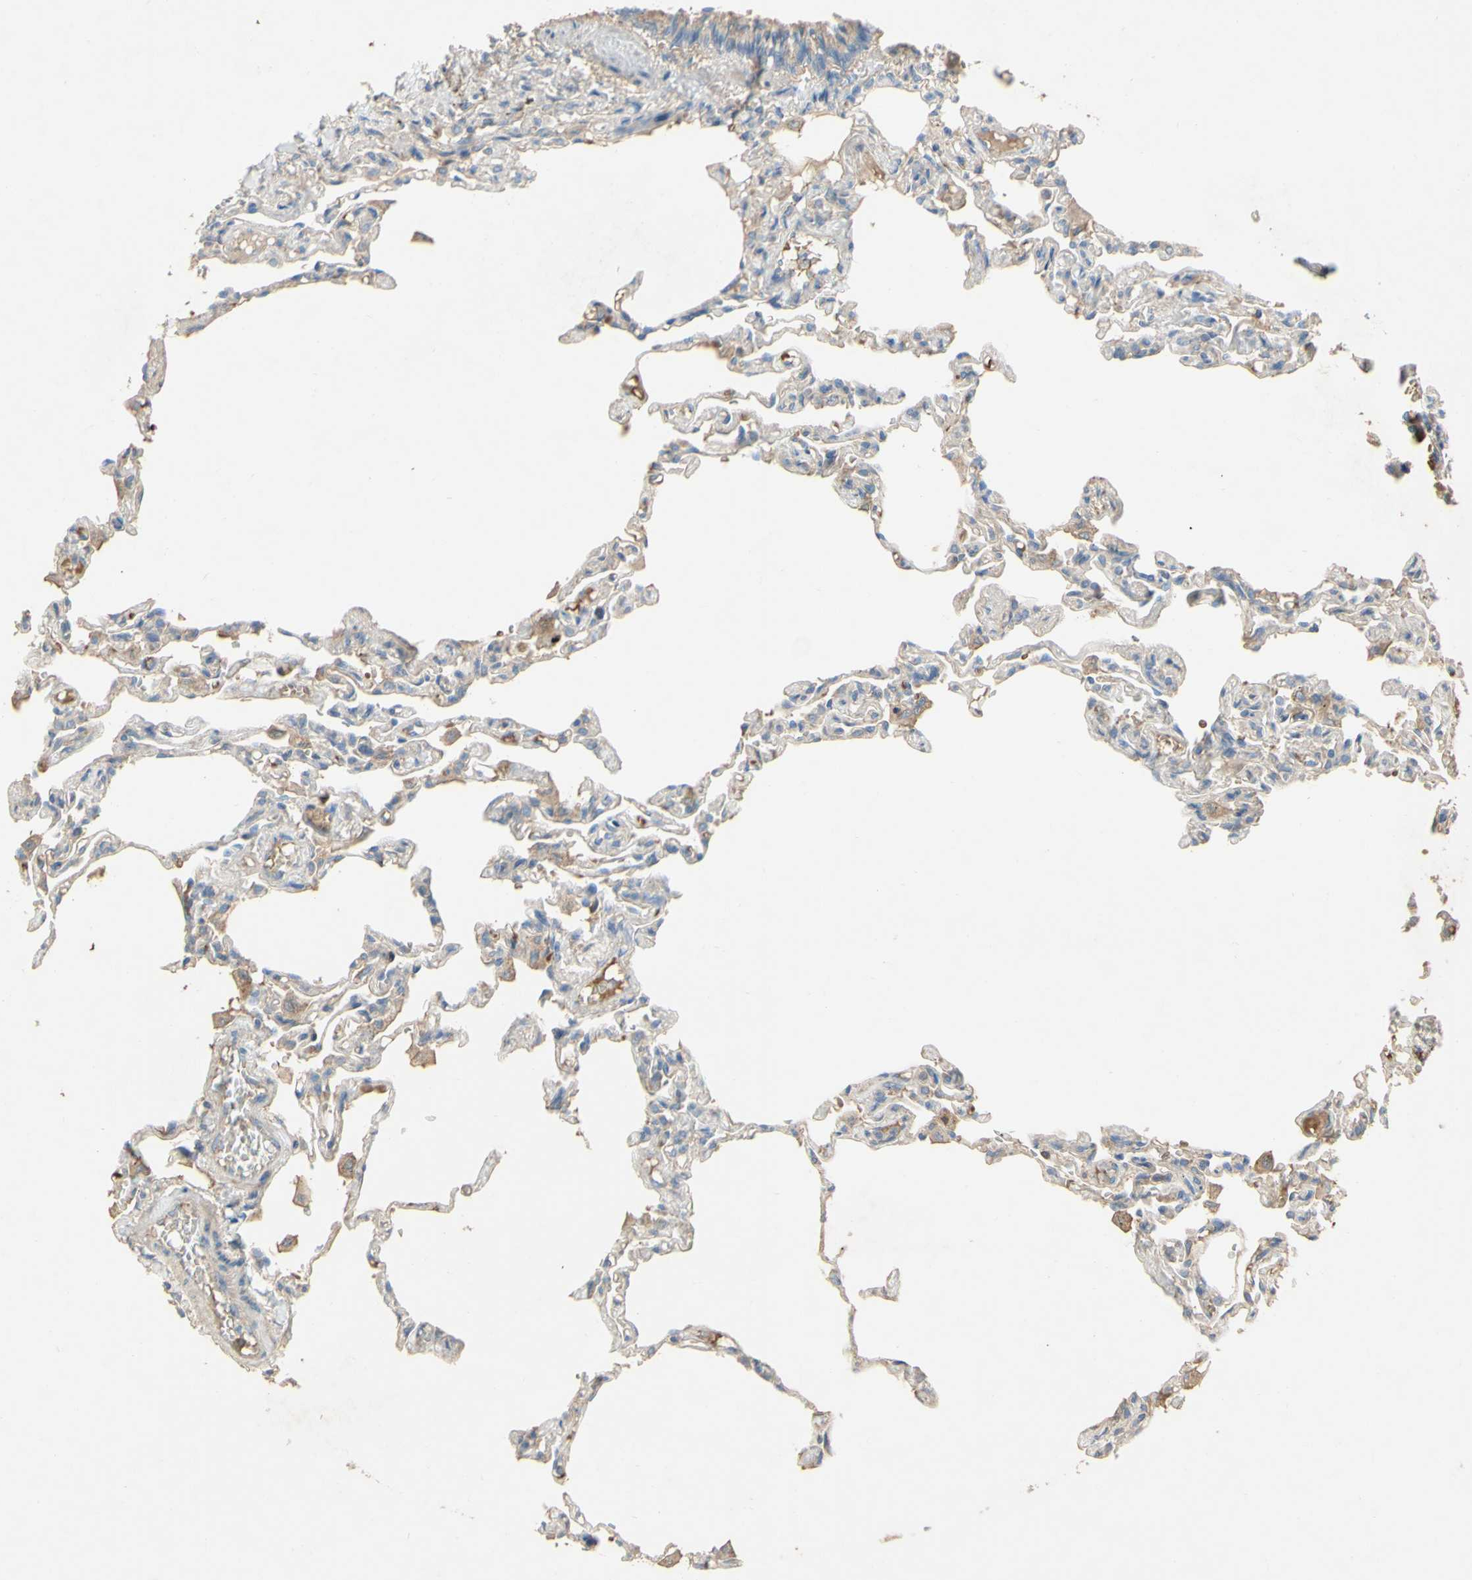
{"staining": {"intensity": "moderate", "quantity": "25%-75%", "location": "cytoplasmic/membranous"}, "tissue": "lung", "cell_type": "Alveolar cells", "image_type": "normal", "snomed": [{"axis": "morphology", "description": "Normal tissue, NOS"}, {"axis": "topography", "description": "Lung"}], "caption": "Immunohistochemistry of unremarkable lung shows medium levels of moderate cytoplasmic/membranous positivity in approximately 25%-75% of alveolar cells. (DAB (3,3'-diaminobenzidine) IHC with brightfield microscopy, high magnification).", "gene": "DKK3", "patient": {"sex": "male", "age": 21}}